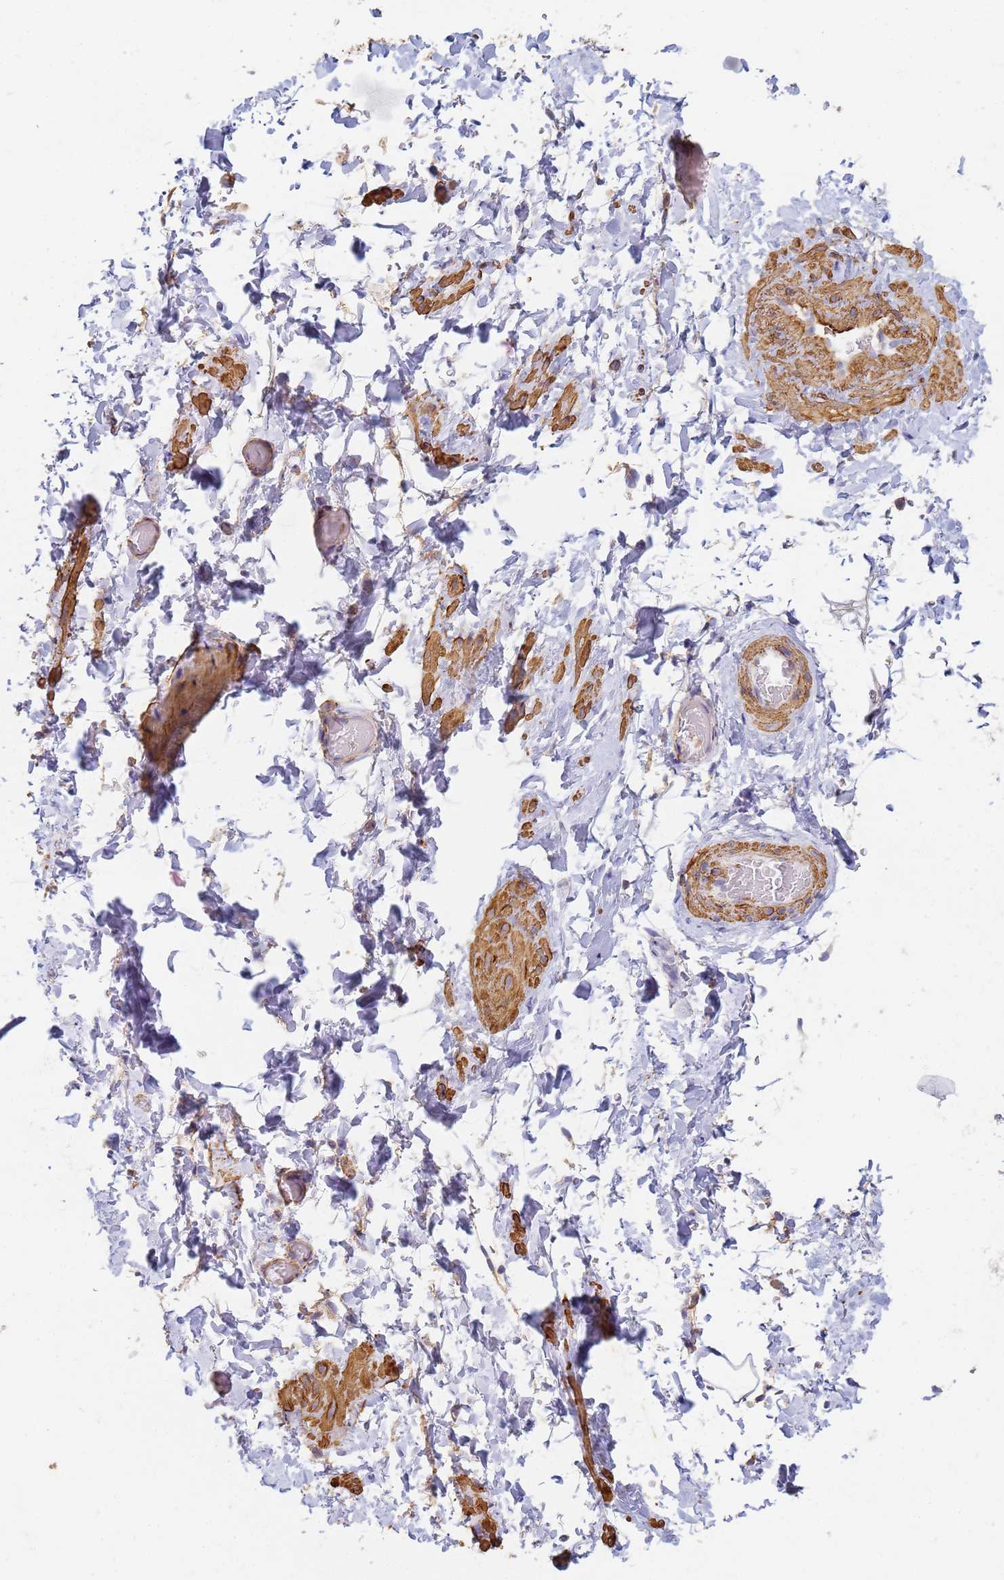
{"staining": {"intensity": "negative", "quantity": "none", "location": "none"}, "tissue": "adipose tissue", "cell_type": "Adipocytes", "image_type": "normal", "snomed": [{"axis": "morphology", "description": "Normal tissue, NOS"}, {"axis": "topography", "description": "Soft tissue"}, {"axis": "topography", "description": "Vascular tissue"}], "caption": "Immunohistochemical staining of normal adipose tissue exhibits no significant staining in adipocytes.", "gene": "TPM1", "patient": {"sex": "male", "age": 41}}